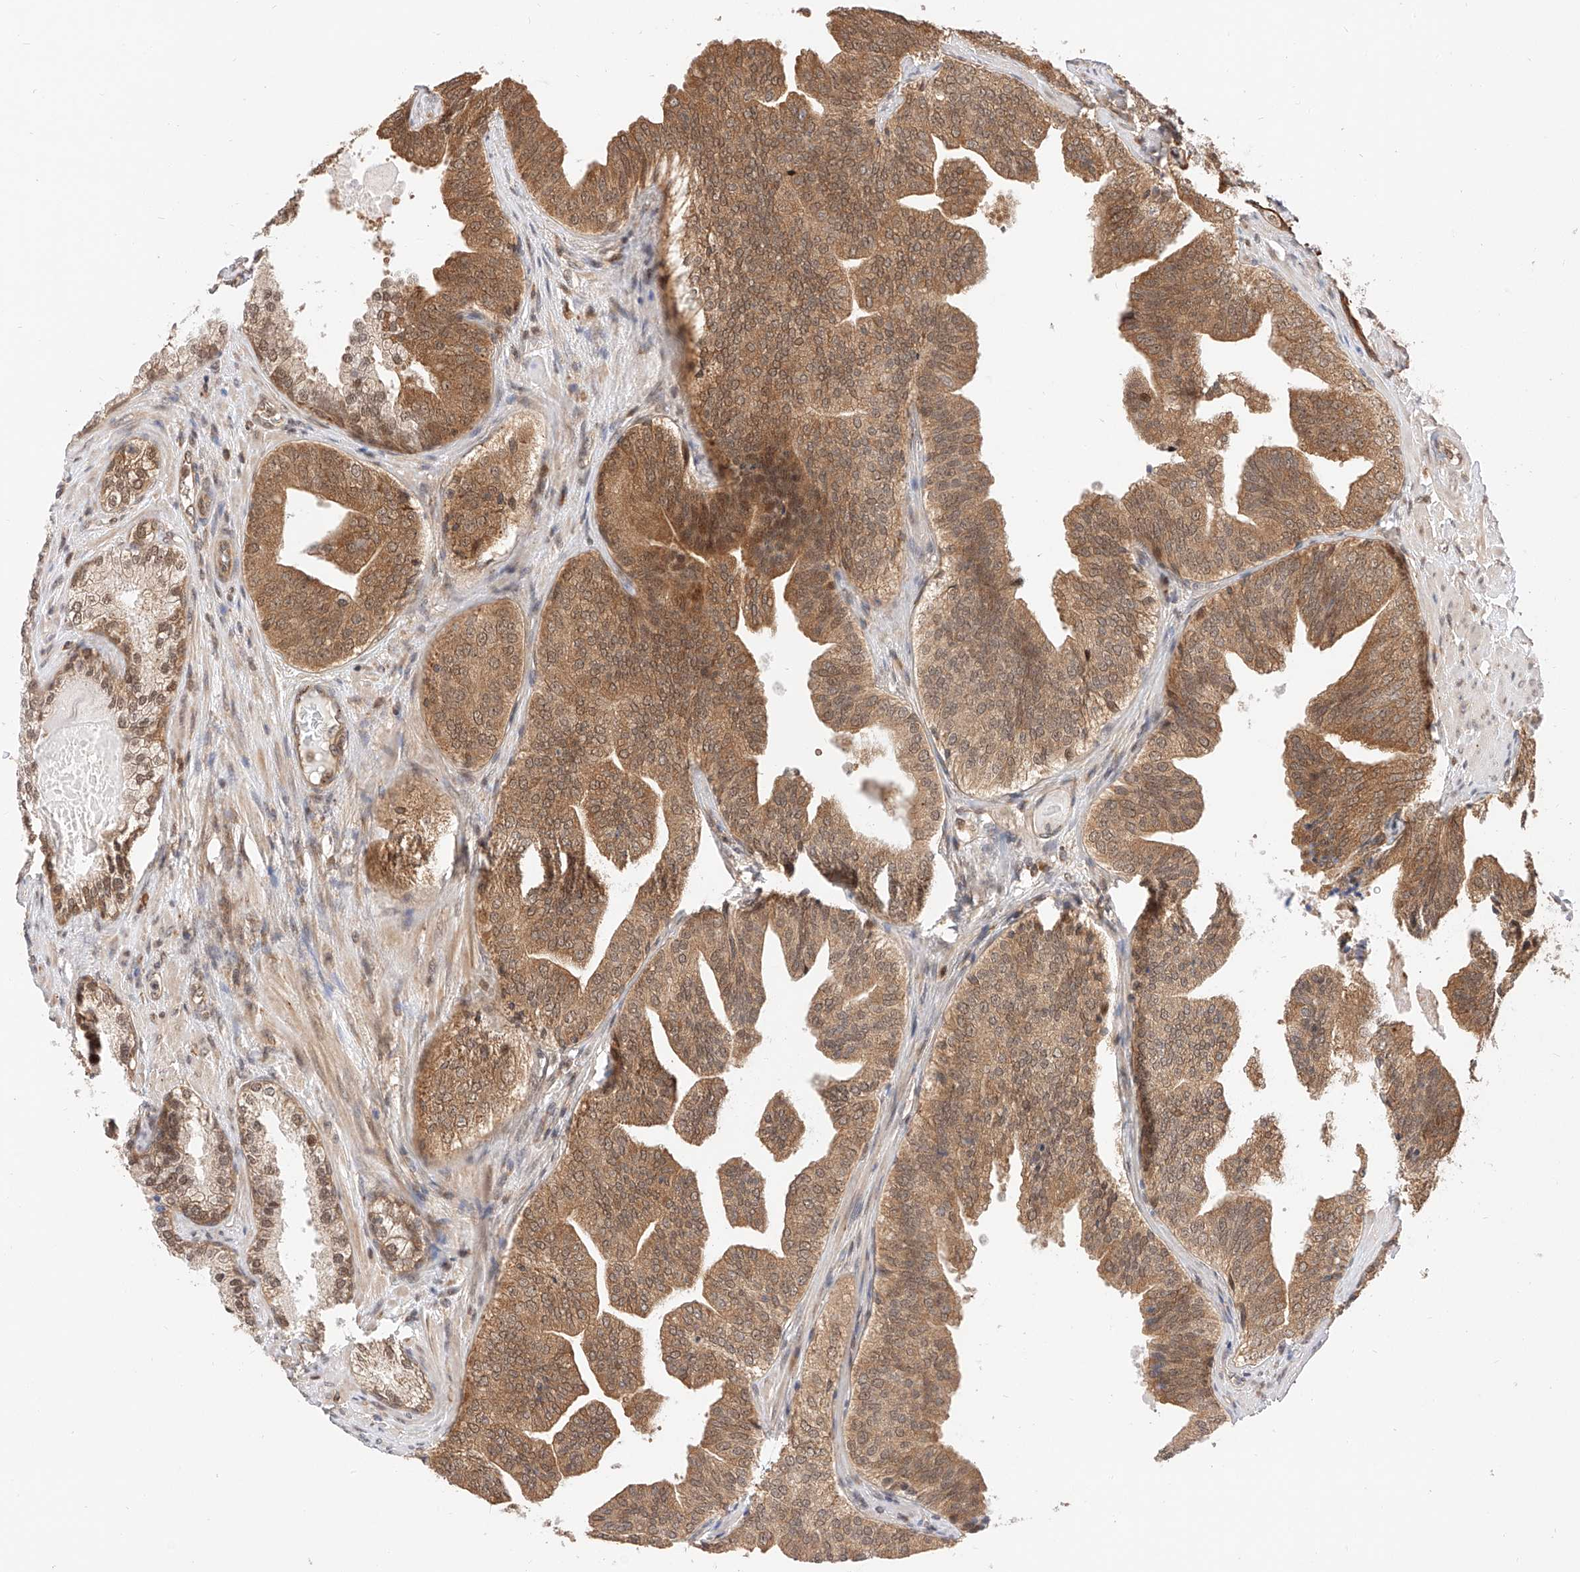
{"staining": {"intensity": "moderate", "quantity": ">75%", "location": "cytoplasmic/membranous,nuclear"}, "tissue": "prostate cancer", "cell_type": "Tumor cells", "image_type": "cancer", "snomed": [{"axis": "morphology", "description": "Normal morphology"}, {"axis": "morphology", "description": "Adenocarcinoma, Low grade"}, {"axis": "topography", "description": "Prostate"}], "caption": "Prostate adenocarcinoma (low-grade) was stained to show a protein in brown. There is medium levels of moderate cytoplasmic/membranous and nuclear staining in approximately >75% of tumor cells.", "gene": "EIF4H", "patient": {"sex": "male", "age": 72}}